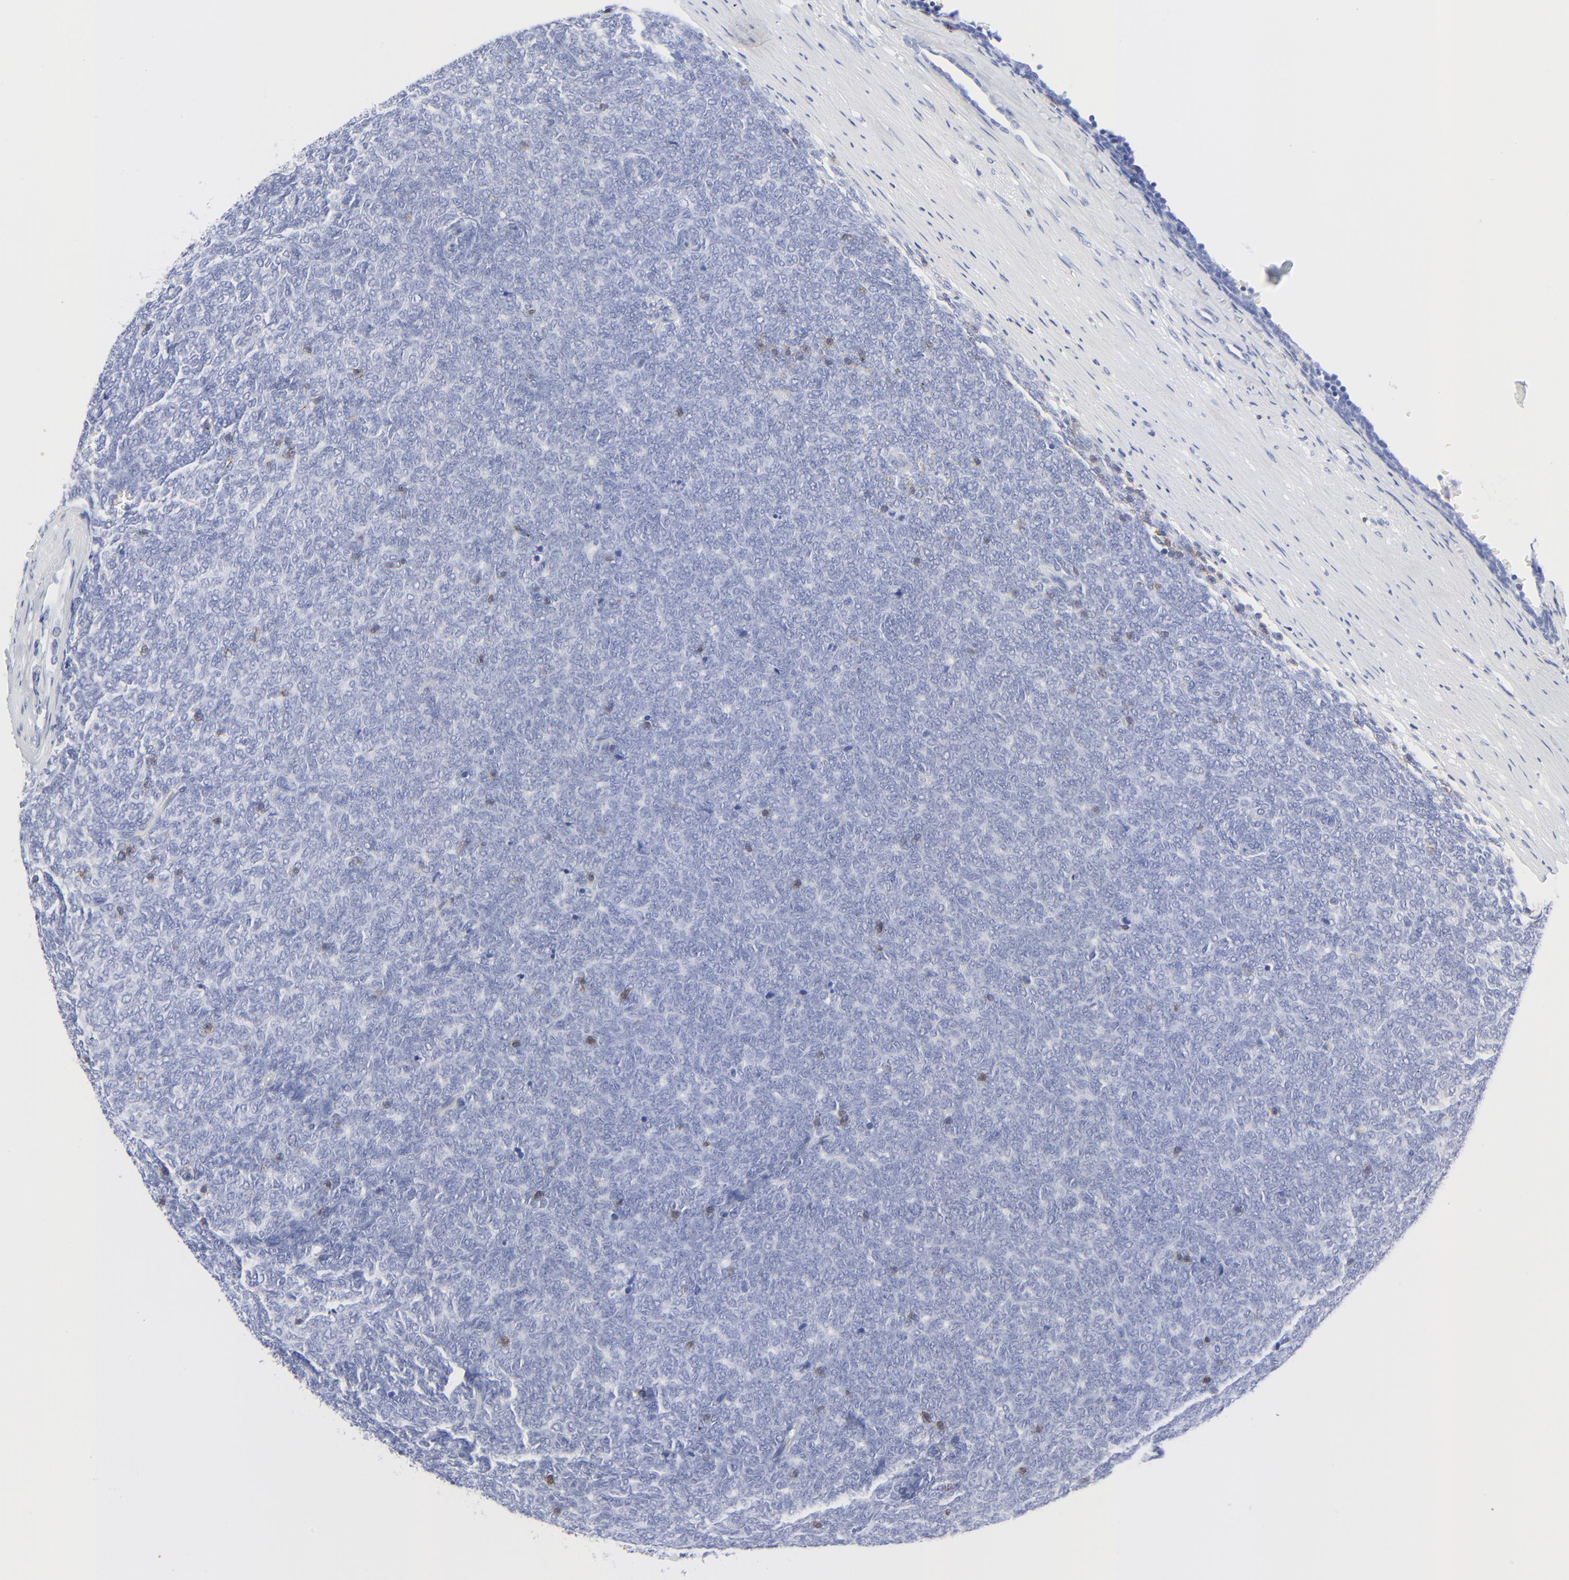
{"staining": {"intensity": "negative", "quantity": "none", "location": "none"}, "tissue": "renal cancer", "cell_type": "Tumor cells", "image_type": "cancer", "snomed": [{"axis": "morphology", "description": "Neoplasm, malignant, NOS"}, {"axis": "topography", "description": "Kidney"}], "caption": "The immunohistochemistry (IHC) image has no significant positivity in tumor cells of renal neoplasm (malignant) tissue. Nuclei are stained in blue.", "gene": "LCK", "patient": {"sex": "male", "age": 28}}